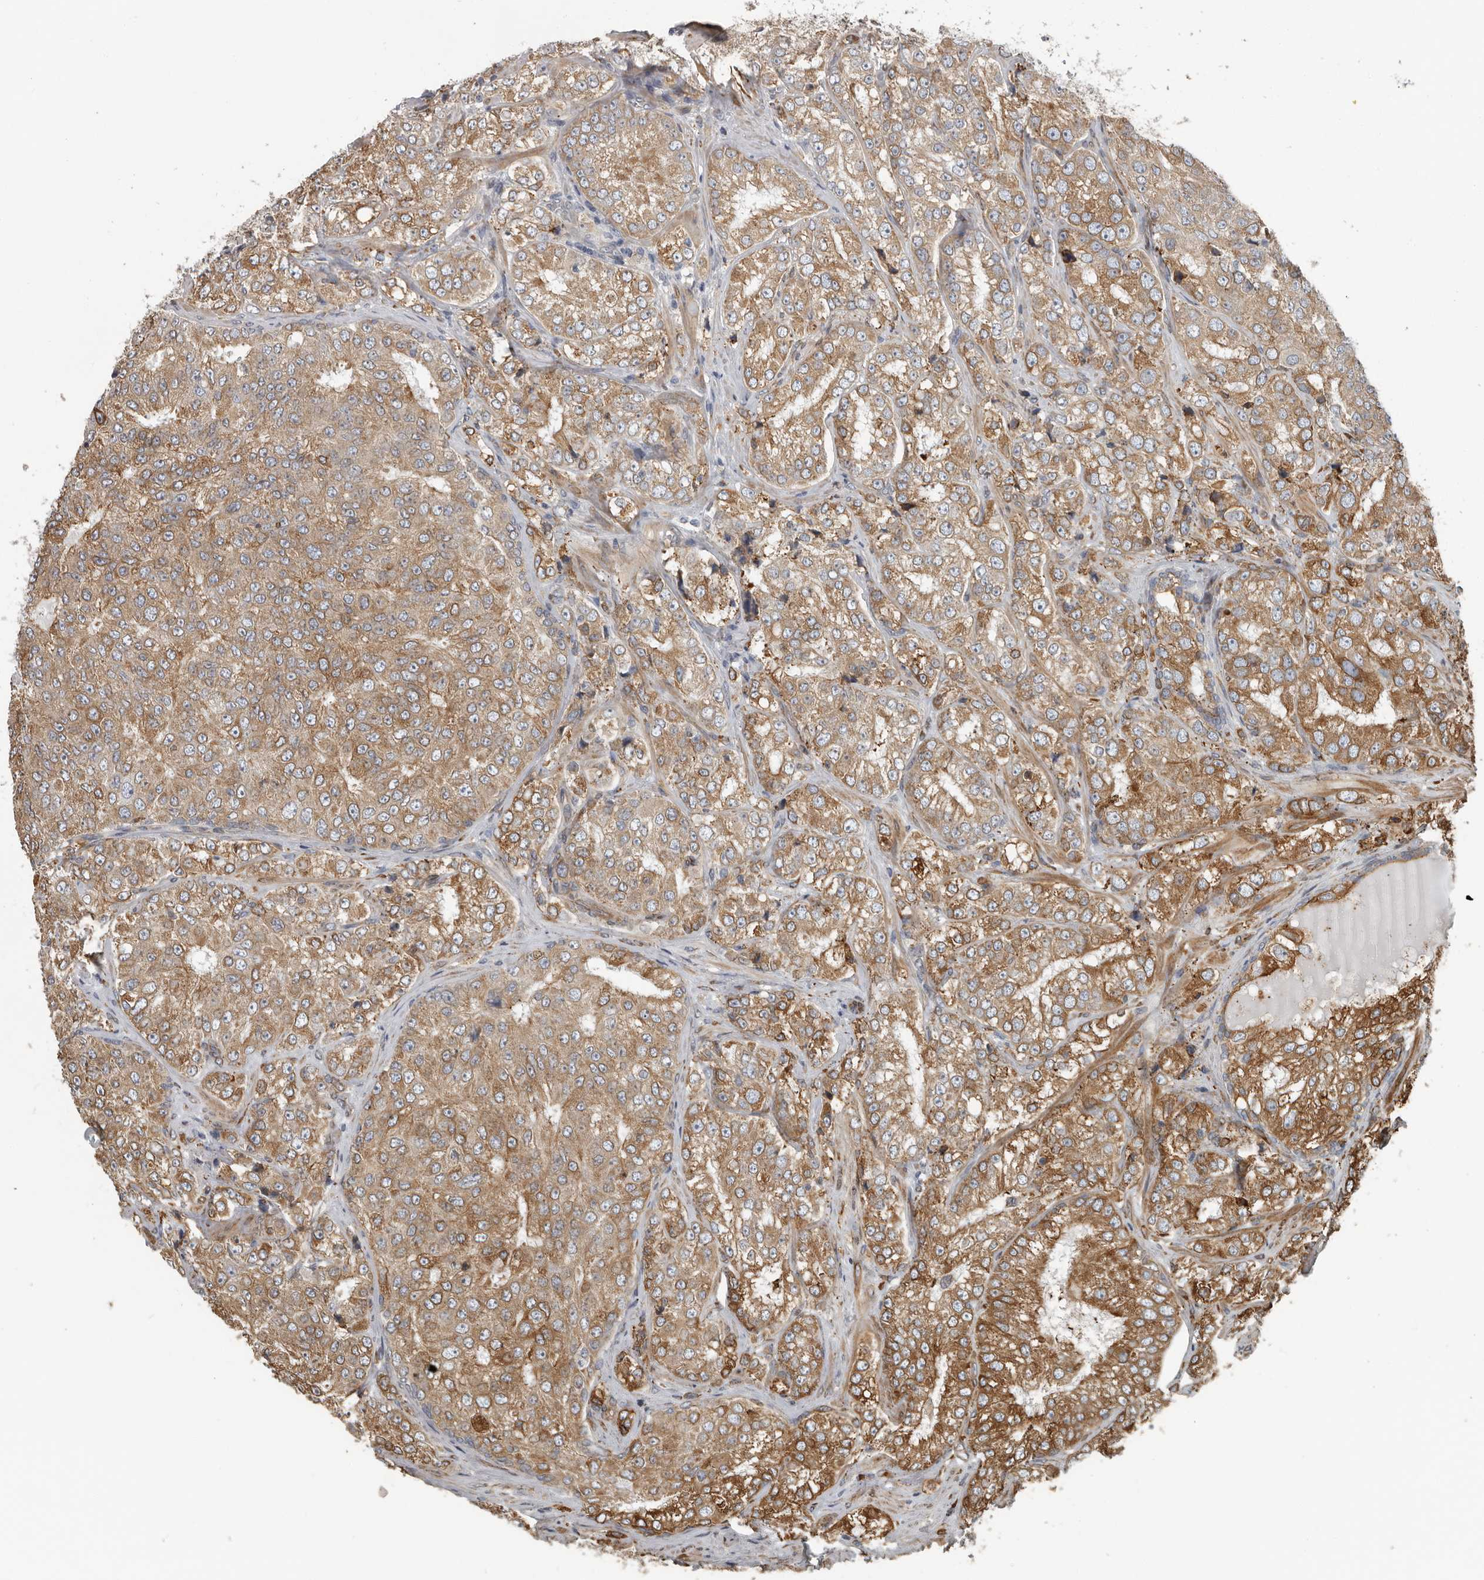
{"staining": {"intensity": "moderate", "quantity": ">75%", "location": "cytoplasmic/membranous"}, "tissue": "prostate cancer", "cell_type": "Tumor cells", "image_type": "cancer", "snomed": [{"axis": "morphology", "description": "Adenocarcinoma, High grade"}, {"axis": "topography", "description": "Prostate"}], "caption": "IHC (DAB) staining of human adenocarcinoma (high-grade) (prostate) displays moderate cytoplasmic/membranous protein staining in approximately >75% of tumor cells.", "gene": "CEP350", "patient": {"sex": "male", "age": 58}}